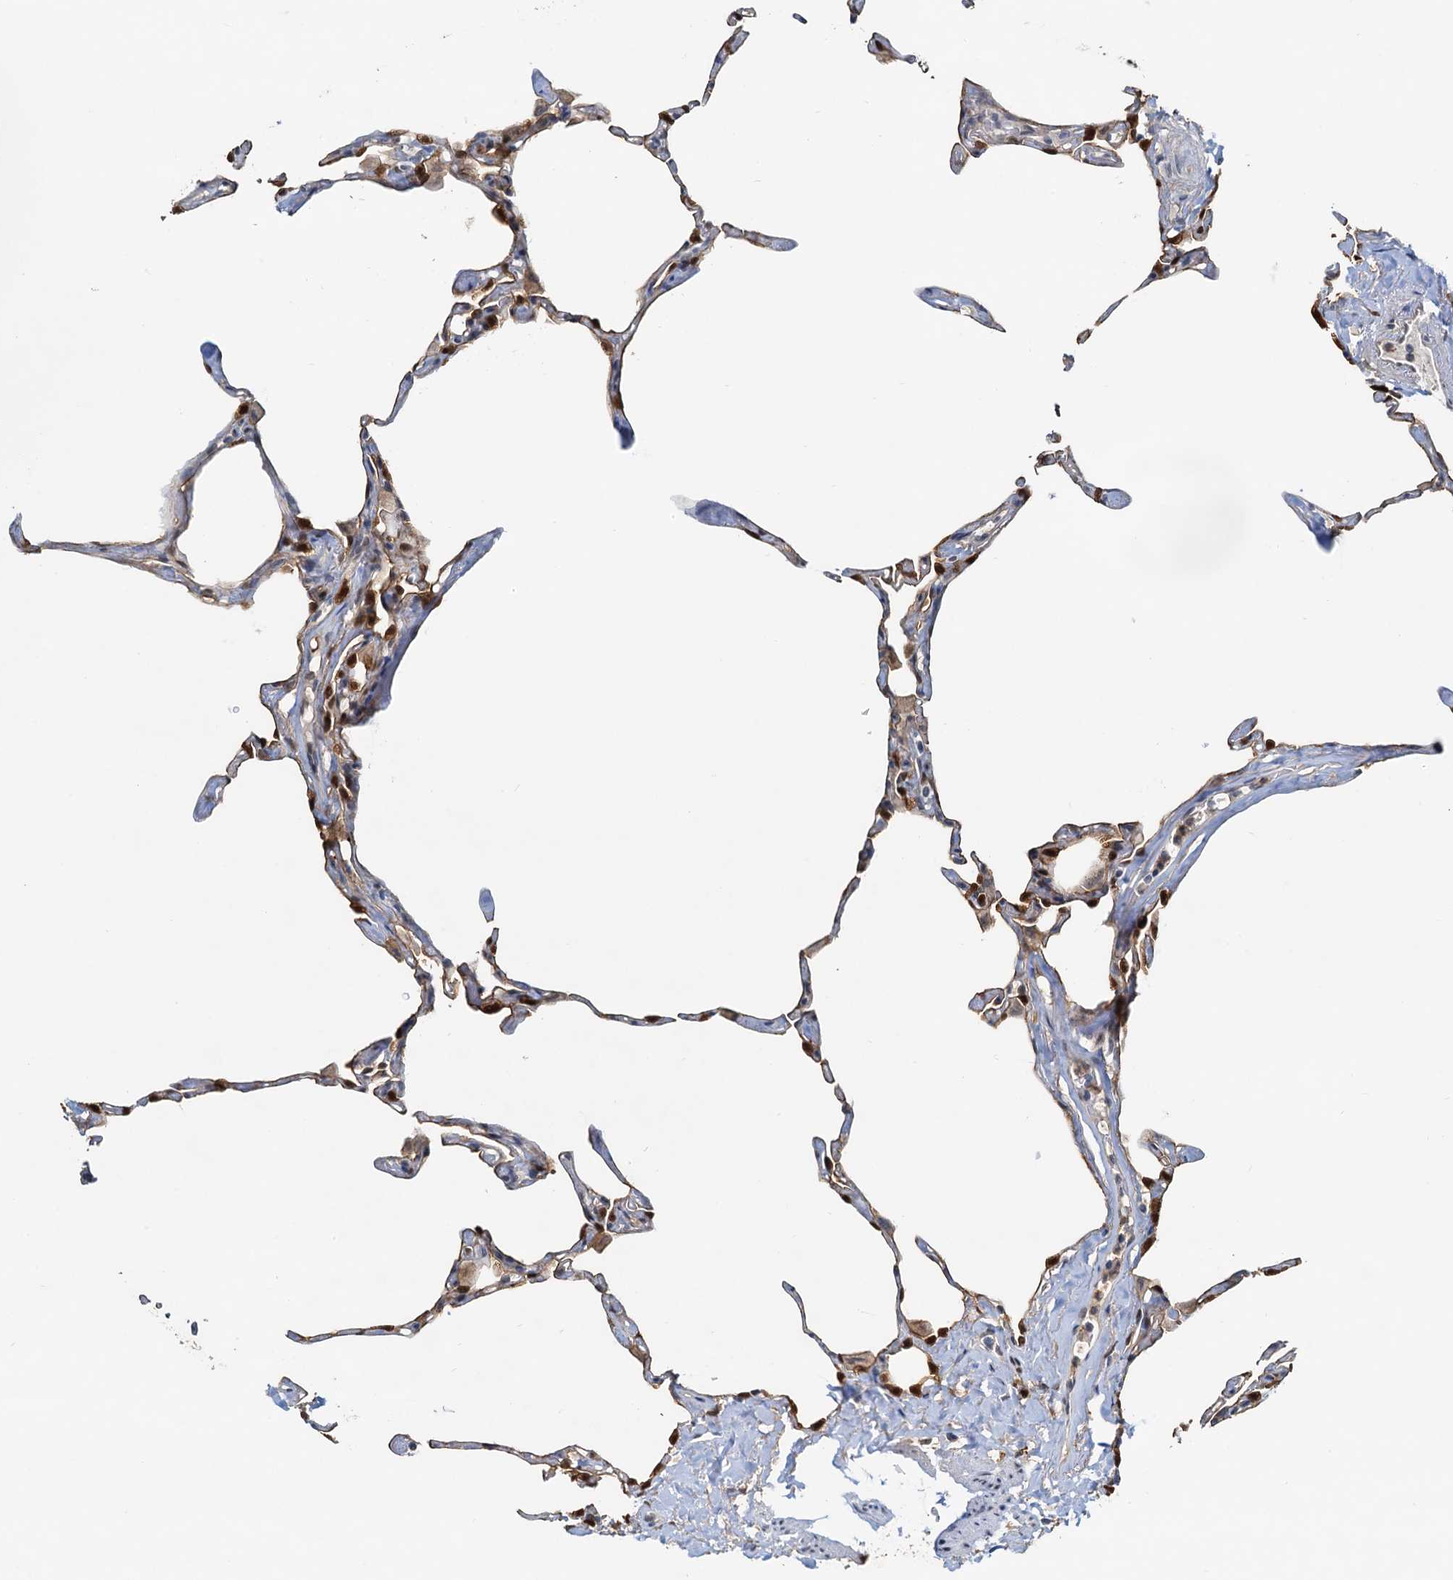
{"staining": {"intensity": "moderate", "quantity": "25%-75%", "location": "cytoplasmic/membranous,nuclear"}, "tissue": "lung", "cell_type": "Alveolar cells", "image_type": "normal", "snomed": [{"axis": "morphology", "description": "Normal tissue, NOS"}, {"axis": "topography", "description": "Lung"}], "caption": "DAB (3,3'-diaminobenzidine) immunohistochemical staining of normal human lung displays moderate cytoplasmic/membranous,nuclear protein expression in approximately 25%-75% of alveolar cells. (IHC, brightfield microscopy, high magnification).", "gene": "SPINDOC", "patient": {"sex": "male", "age": 65}}